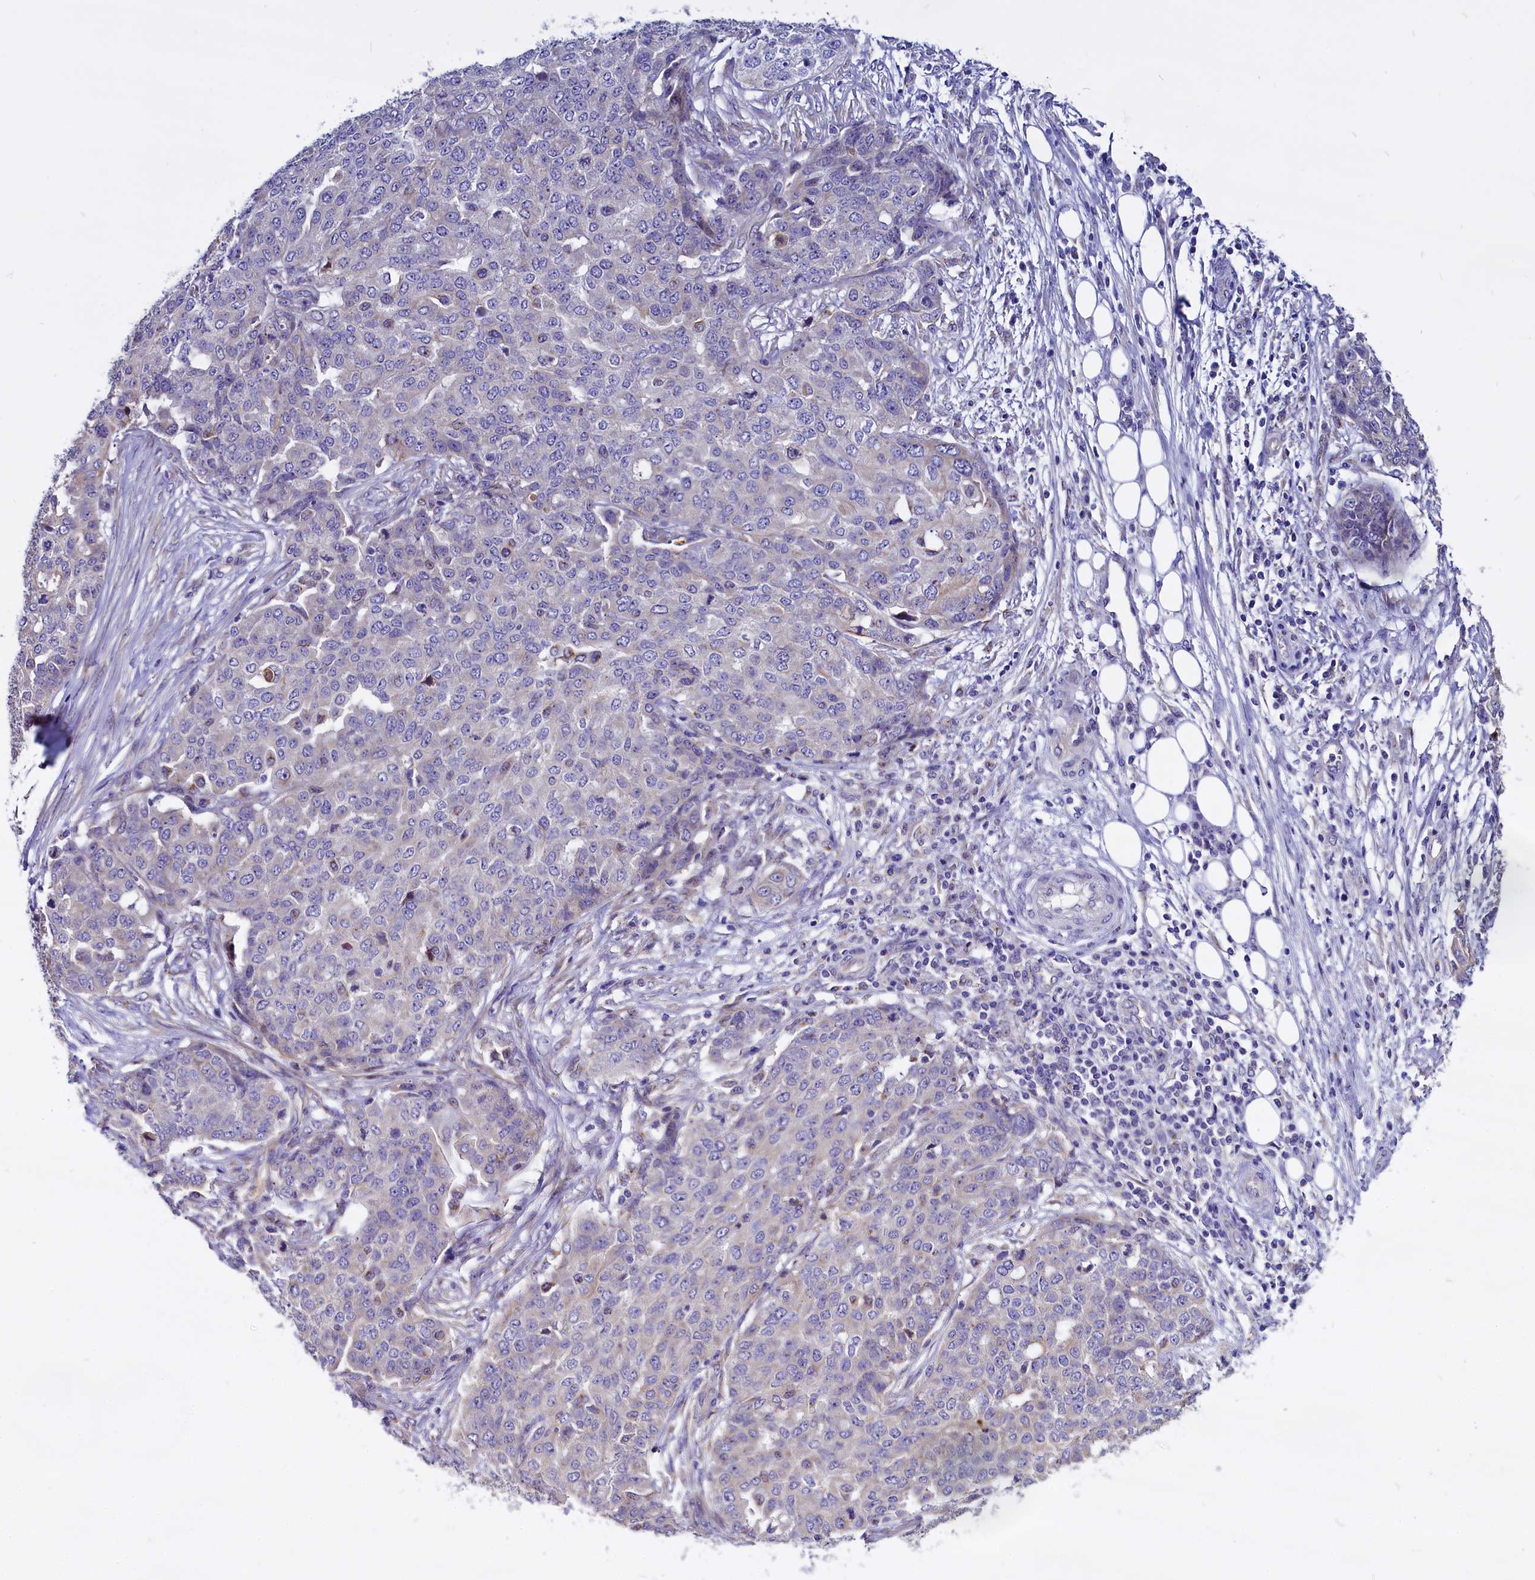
{"staining": {"intensity": "negative", "quantity": "none", "location": "none"}, "tissue": "ovarian cancer", "cell_type": "Tumor cells", "image_type": "cancer", "snomed": [{"axis": "morphology", "description": "Cystadenocarcinoma, serous, NOS"}, {"axis": "topography", "description": "Soft tissue"}, {"axis": "topography", "description": "Ovary"}], "caption": "Ovarian serous cystadenocarcinoma was stained to show a protein in brown. There is no significant expression in tumor cells.", "gene": "CEP170", "patient": {"sex": "female", "age": 57}}